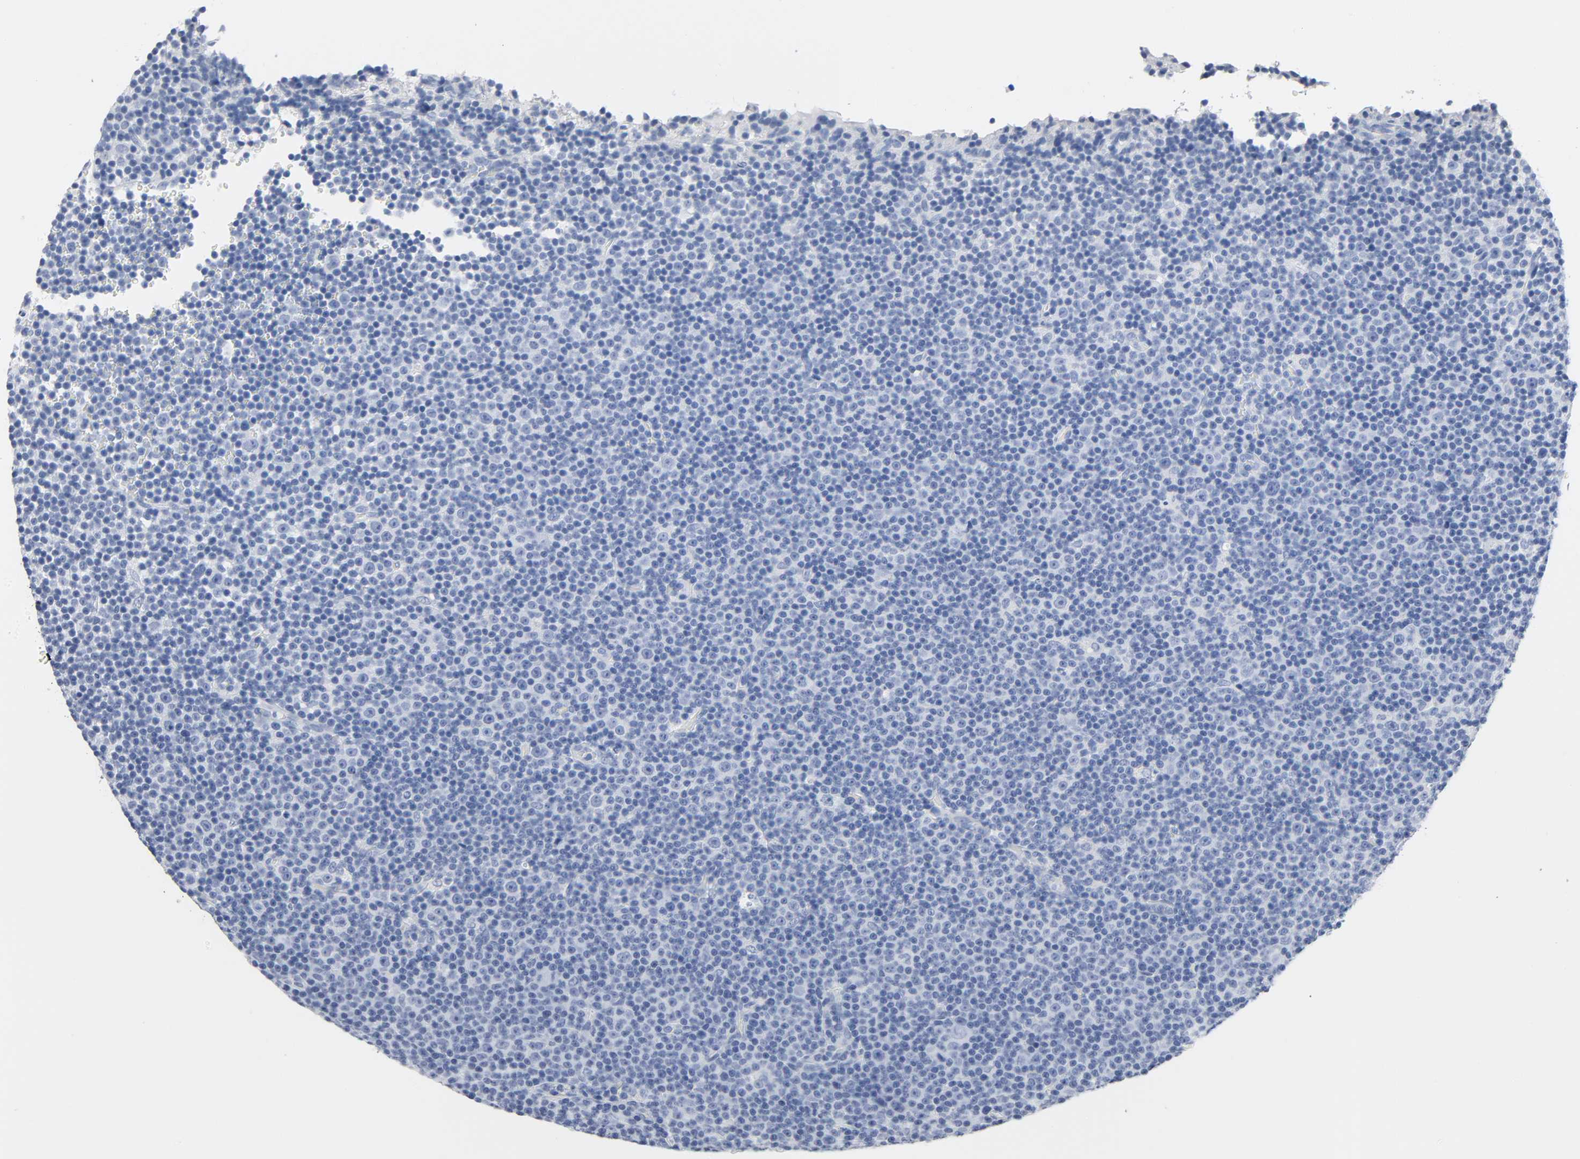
{"staining": {"intensity": "negative", "quantity": "none", "location": "none"}, "tissue": "lymphoma", "cell_type": "Tumor cells", "image_type": "cancer", "snomed": [{"axis": "morphology", "description": "Malignant lymphoma, non-Hodgkin's type, Low grade"}, {"axis": "topography", "description": "Lymph node"}], "caption": "Image shows no protein staining in tumor cells of low-grade malignant lymphoma, non-Hodgkin's type tissue.", "gene": "ACP3", "patient": {"sex": "female", "age": 67}}